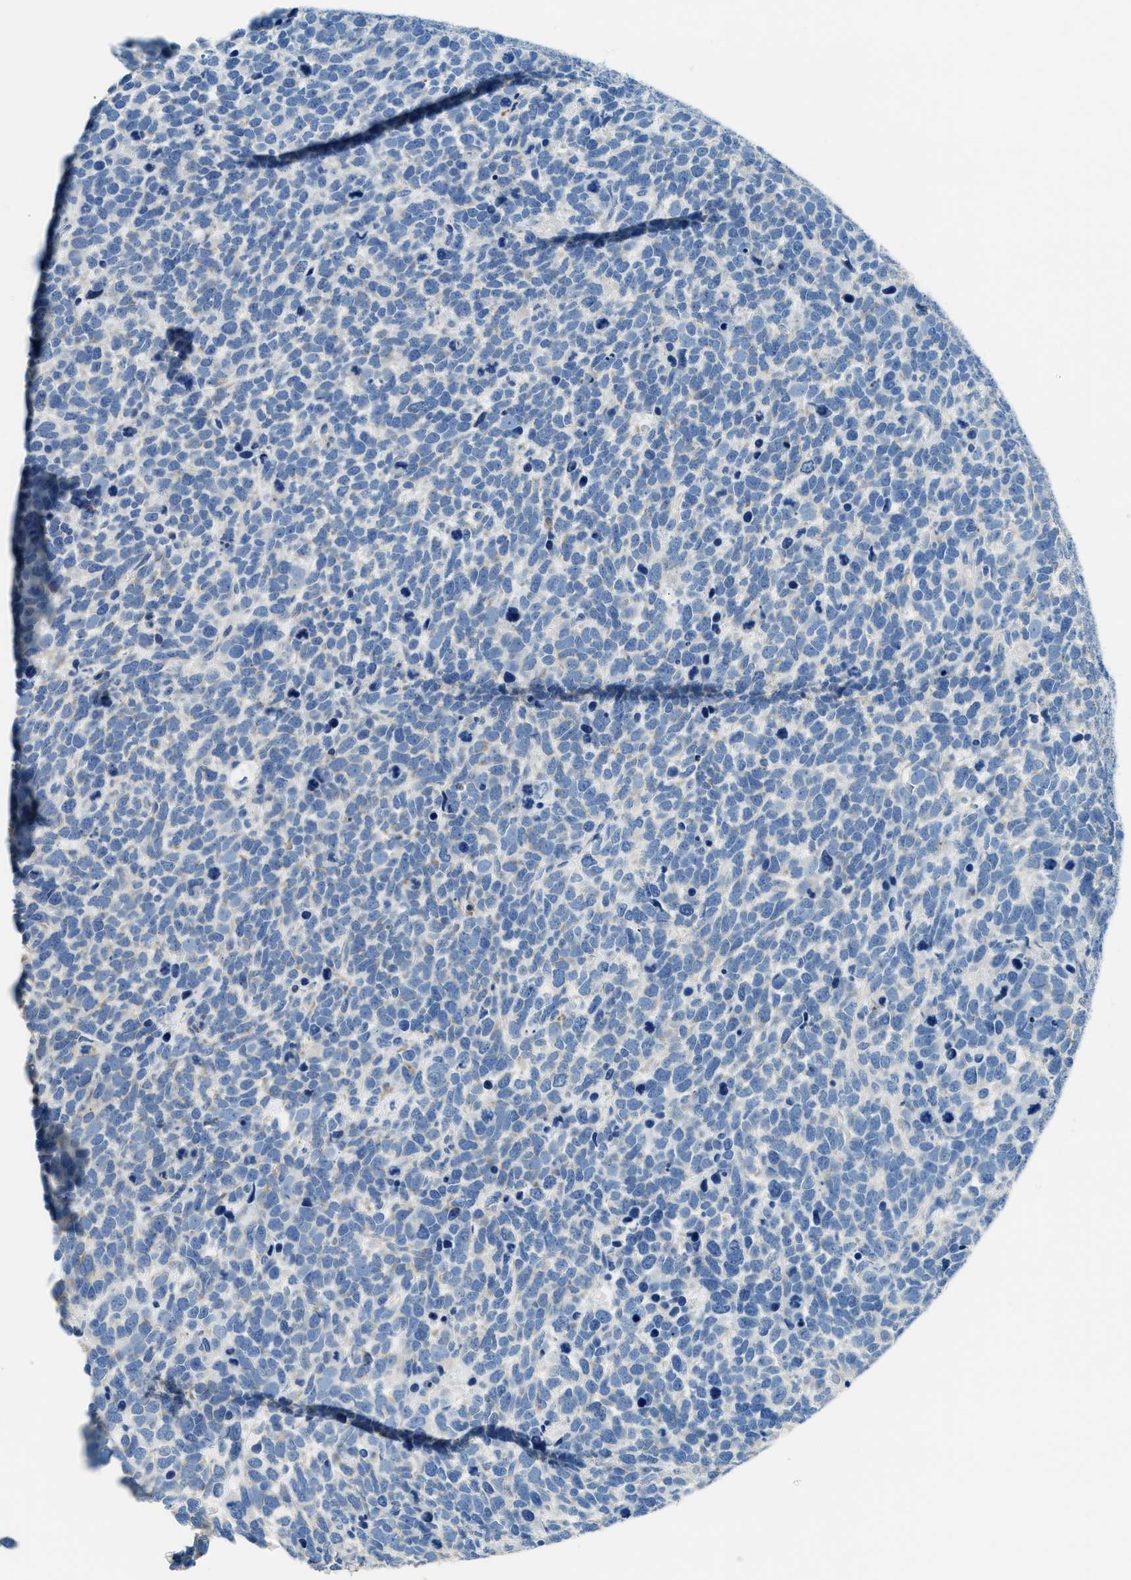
{"staining": {"intensity": "negative", "quantity": "none", "location": "none"}, "tissue": "urothelial cancer", "cell_type": "Tumor cells", "image_type": "cancer", "snomed": [{"axis": "morphology", "description": "Urothelial carcinoma, High grade"}, {"axis": "topography", "description": "Urinary bladder"}], "caption": "DAB immunohistochemical staining of urothelial carcinoma (high-grade) exhibits no significant positivity in tumor cells. The staining is performed using DAB (3,3'-diaminobenzidine) brown chromogen with nuclei counter-stained in using hematoxylin.", "gene": "CLDN18", "patient": {"sex": "female", "age": 82}}